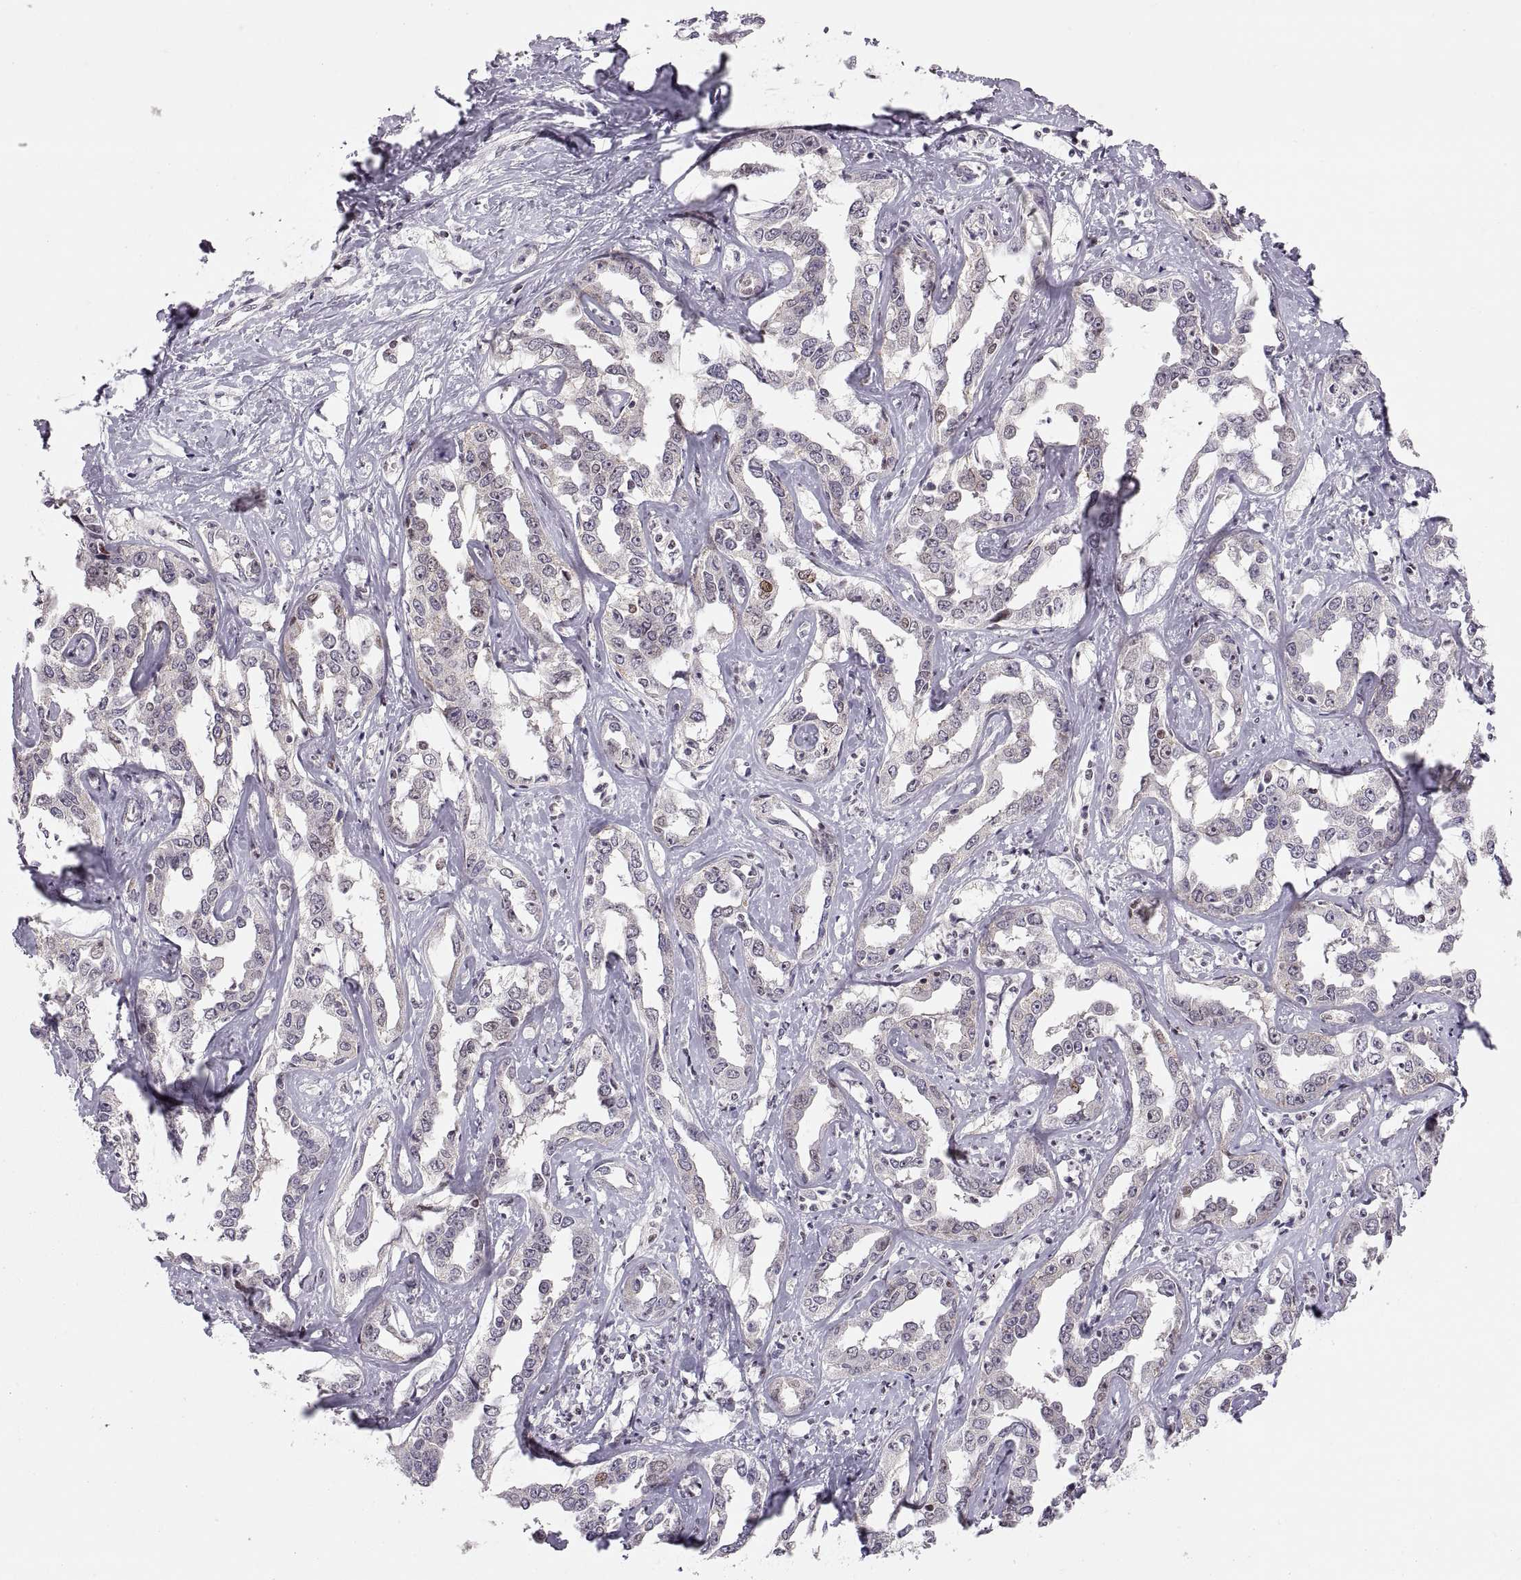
{"staining": {"intensity": "negative", "quantity": "none", "location": "none"}, "tissue": "liver cancer", "cell_type": "Tumor cells", "image_type": "cancer", "snomed": [{"axis": "morphology", "description": "Cholangiocarcinoma"}, {"axis": "topography", "description": "Liver"}], "caption": "Histopathology image shows no significant protein staining in tumor cells of liver cancer.", "gene": "SNAI1", "patient": {"sex": "male", "age": 59}}